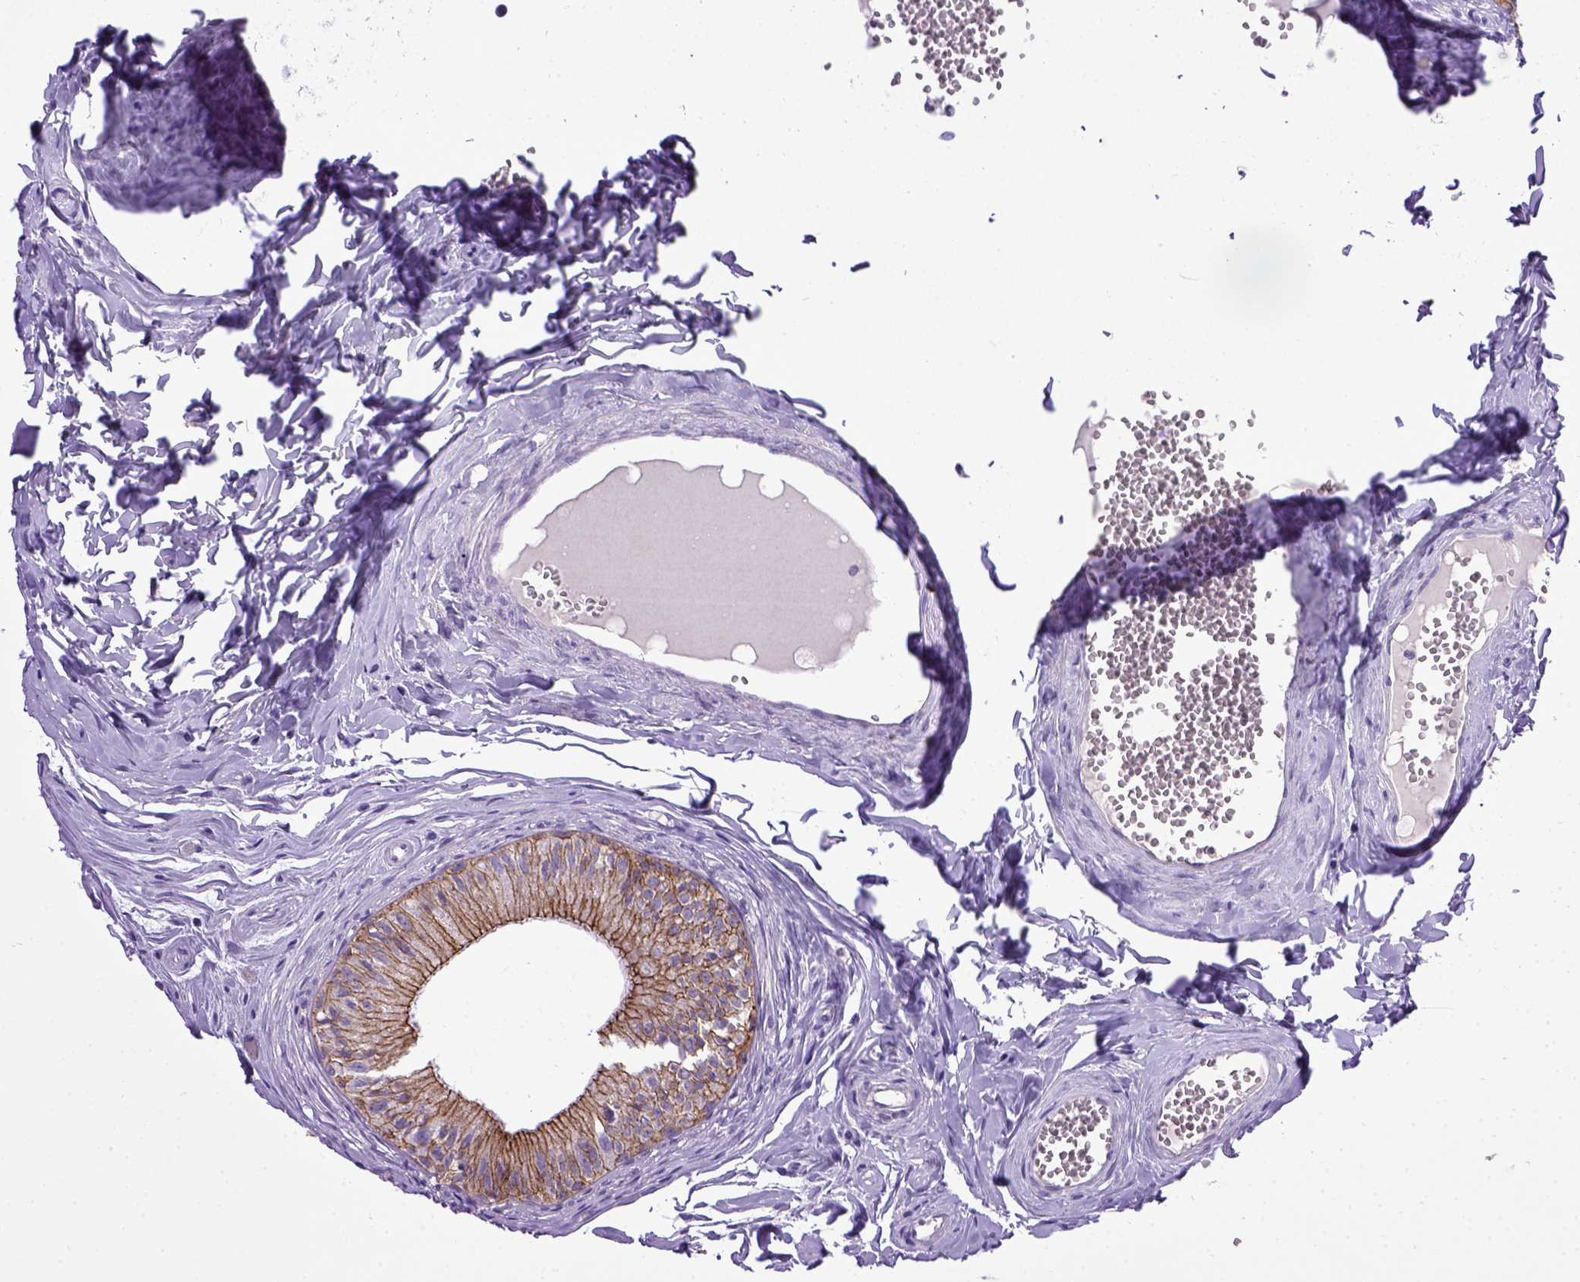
{"staining": {"intensity": "strong", "quantity": ">75%", "location": "cytoplasmic/membranous"}, "tissue": "epididymis", "cell_type": "Glandular cells", "image_type": "normal", "snomed": [{"axis": "morphology", "description": "Normal tissue, NOS"}, {"axis": "topography", "description": "Epididymis"}], "caption": "This histopathology image demonstrates IHC staining of benign epididymis, with high strong cytoplasmic/membranous positivity in about >75% of glandular cells.", "gene": "CDH1", "patient": {"sex": "male", "age": 45}}